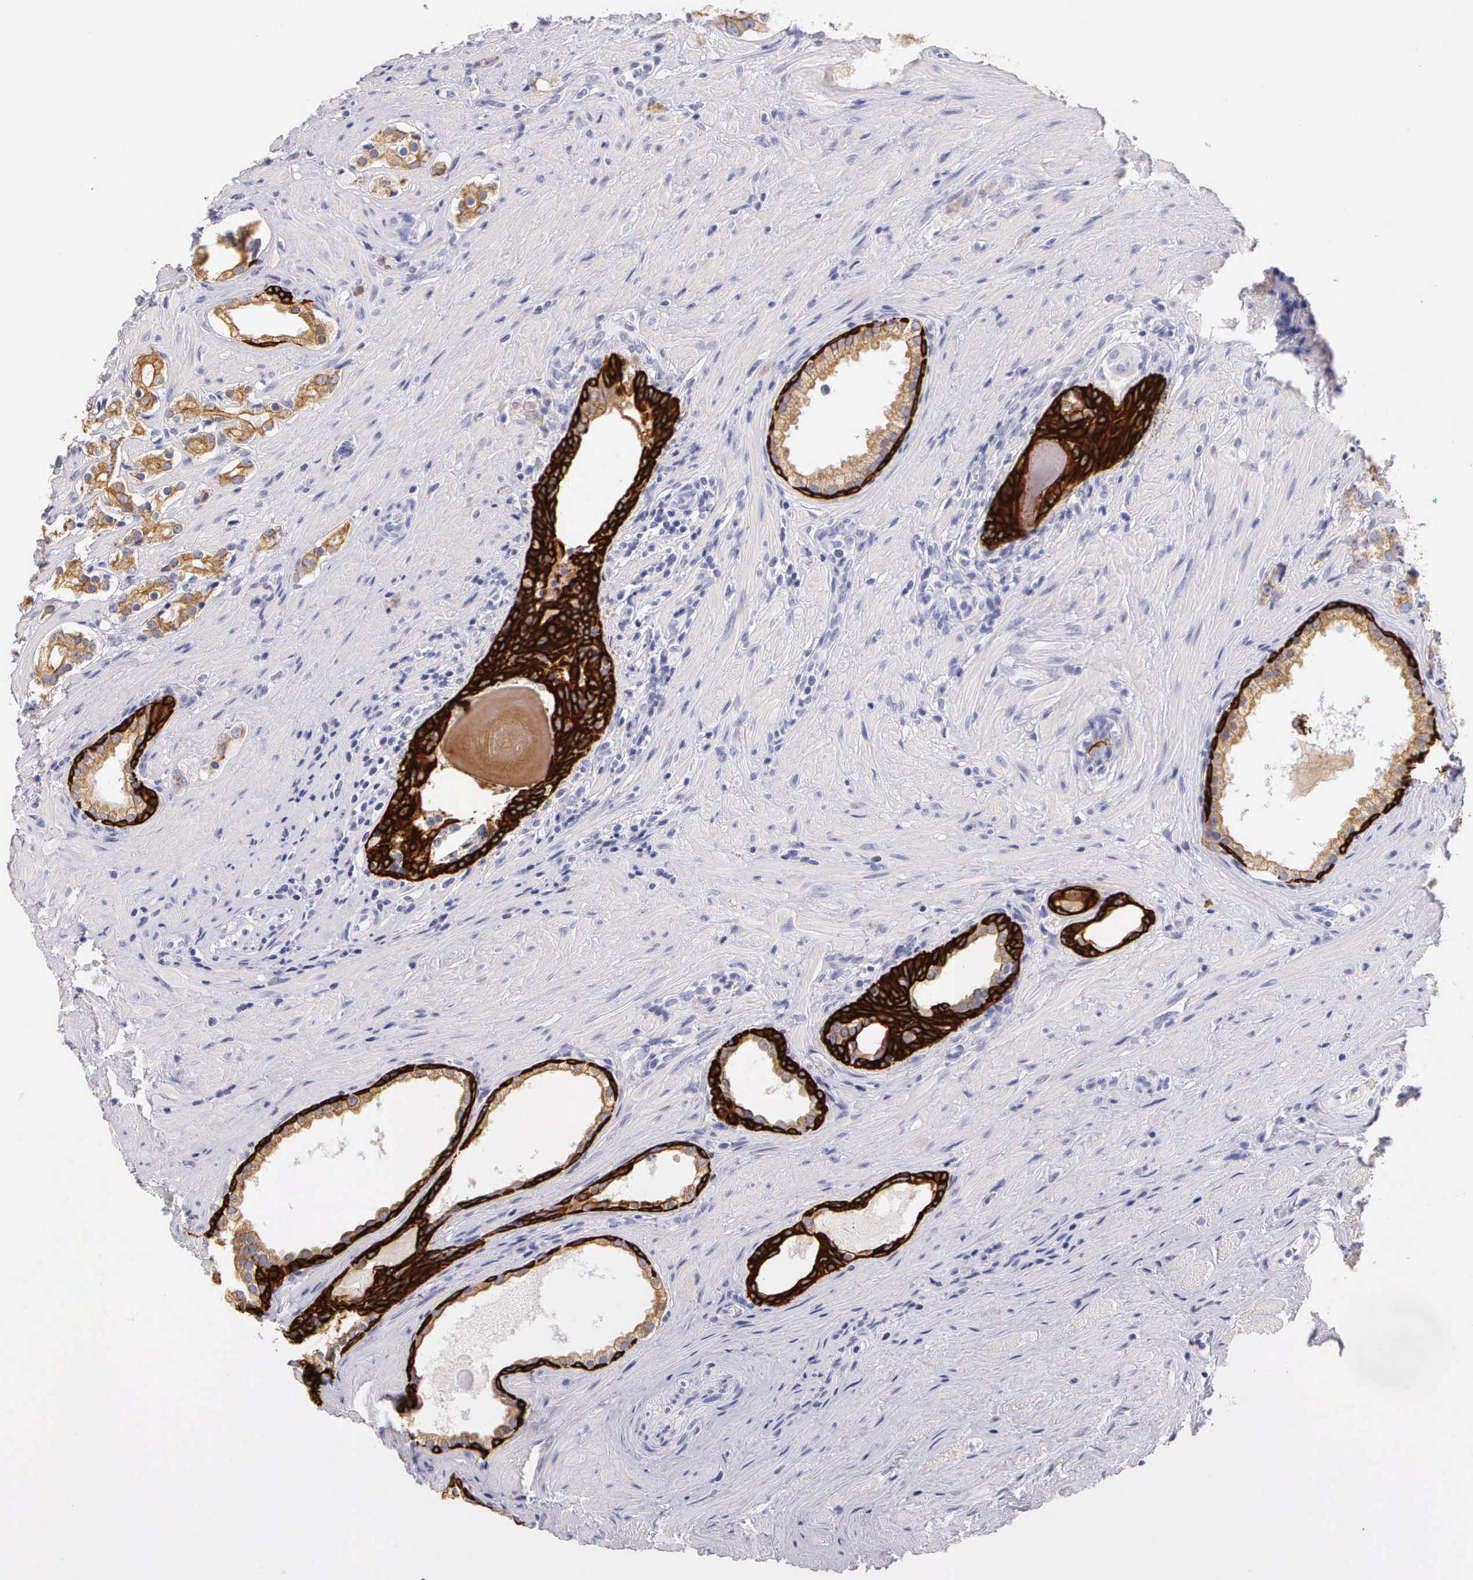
{"staining": {"intensity": "moderate", "quantity": "25%-75%", "location": "cytoplasmic/membranous"}, "tissue": "prostate cancer", "cell_type": "Tumor cells", "image_type": "cancer", "snomed": [{"axis": "morphology", "description": "Adenocarcinoma, Medium grade"}, {"axis": "topography", "description": "Prostate"}], "caption": "Immunohistochemistry (IHC) of human prostate medium-grade adenocarcinoma demonstrates medium levels of moderate cytoplasmic/membranous staining in about 25%-75% of tumor cells.", "gene": "KRT17", "patient": {"sex": "male", "age": 73}}